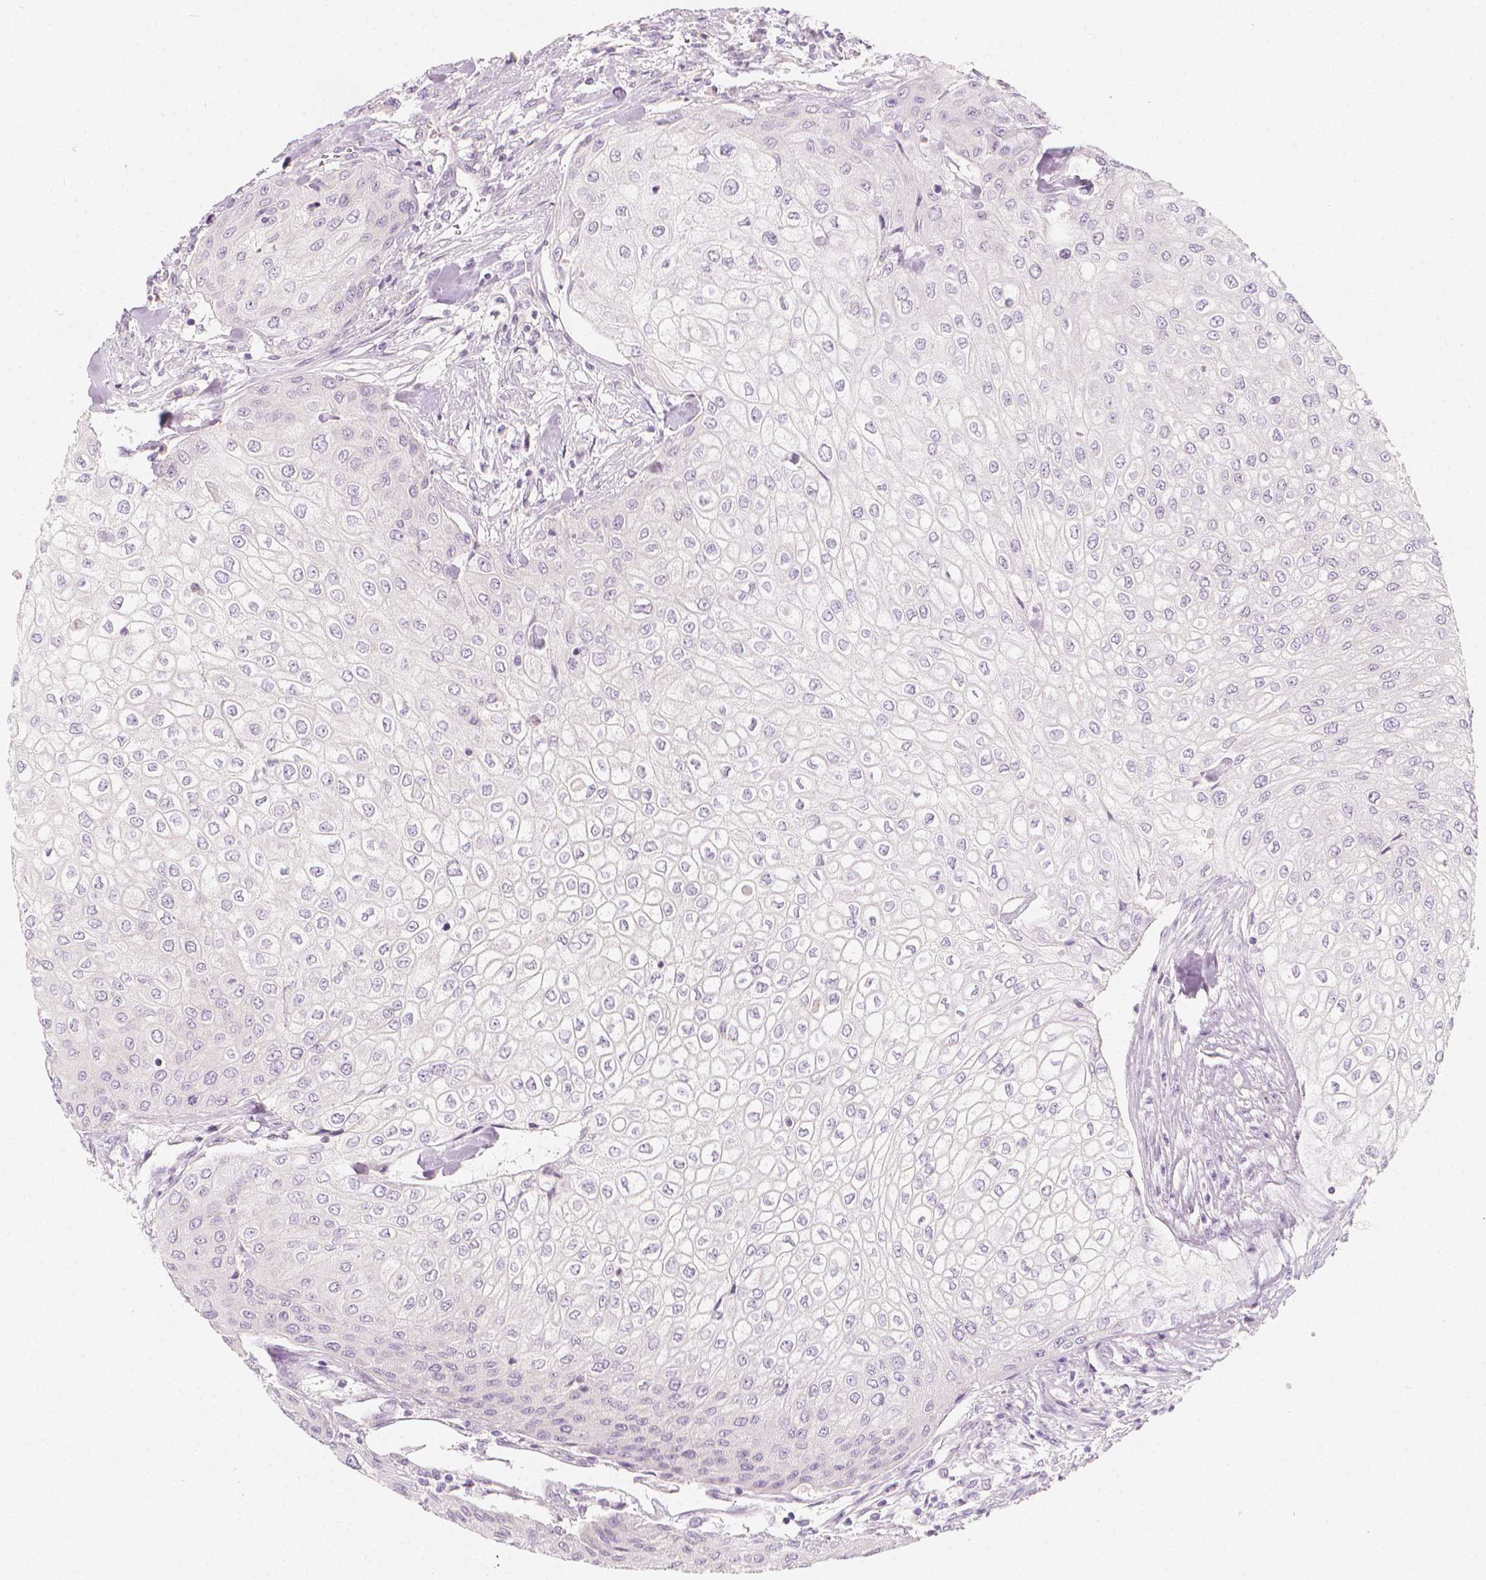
{"staining": {"intensity": "negative", "quantity": "none", "location": "none"}, "tissue": "urothelial cancer", "cell_type": "Tumor cells", "image_type": "cancer", "snomed": [{"axis": "morphology", "description": "Urothelial carcinoma, High grade"}, {"axis": "topography", "description": "Urinary bladder"}], "caption": "Immunohistochemistry (IHC) of high-grade urothelial carcinoma exhibits no positivity in tumor cells.", "gene": "RBFOX1", "patient": {"sex": "male", "age": 62}}